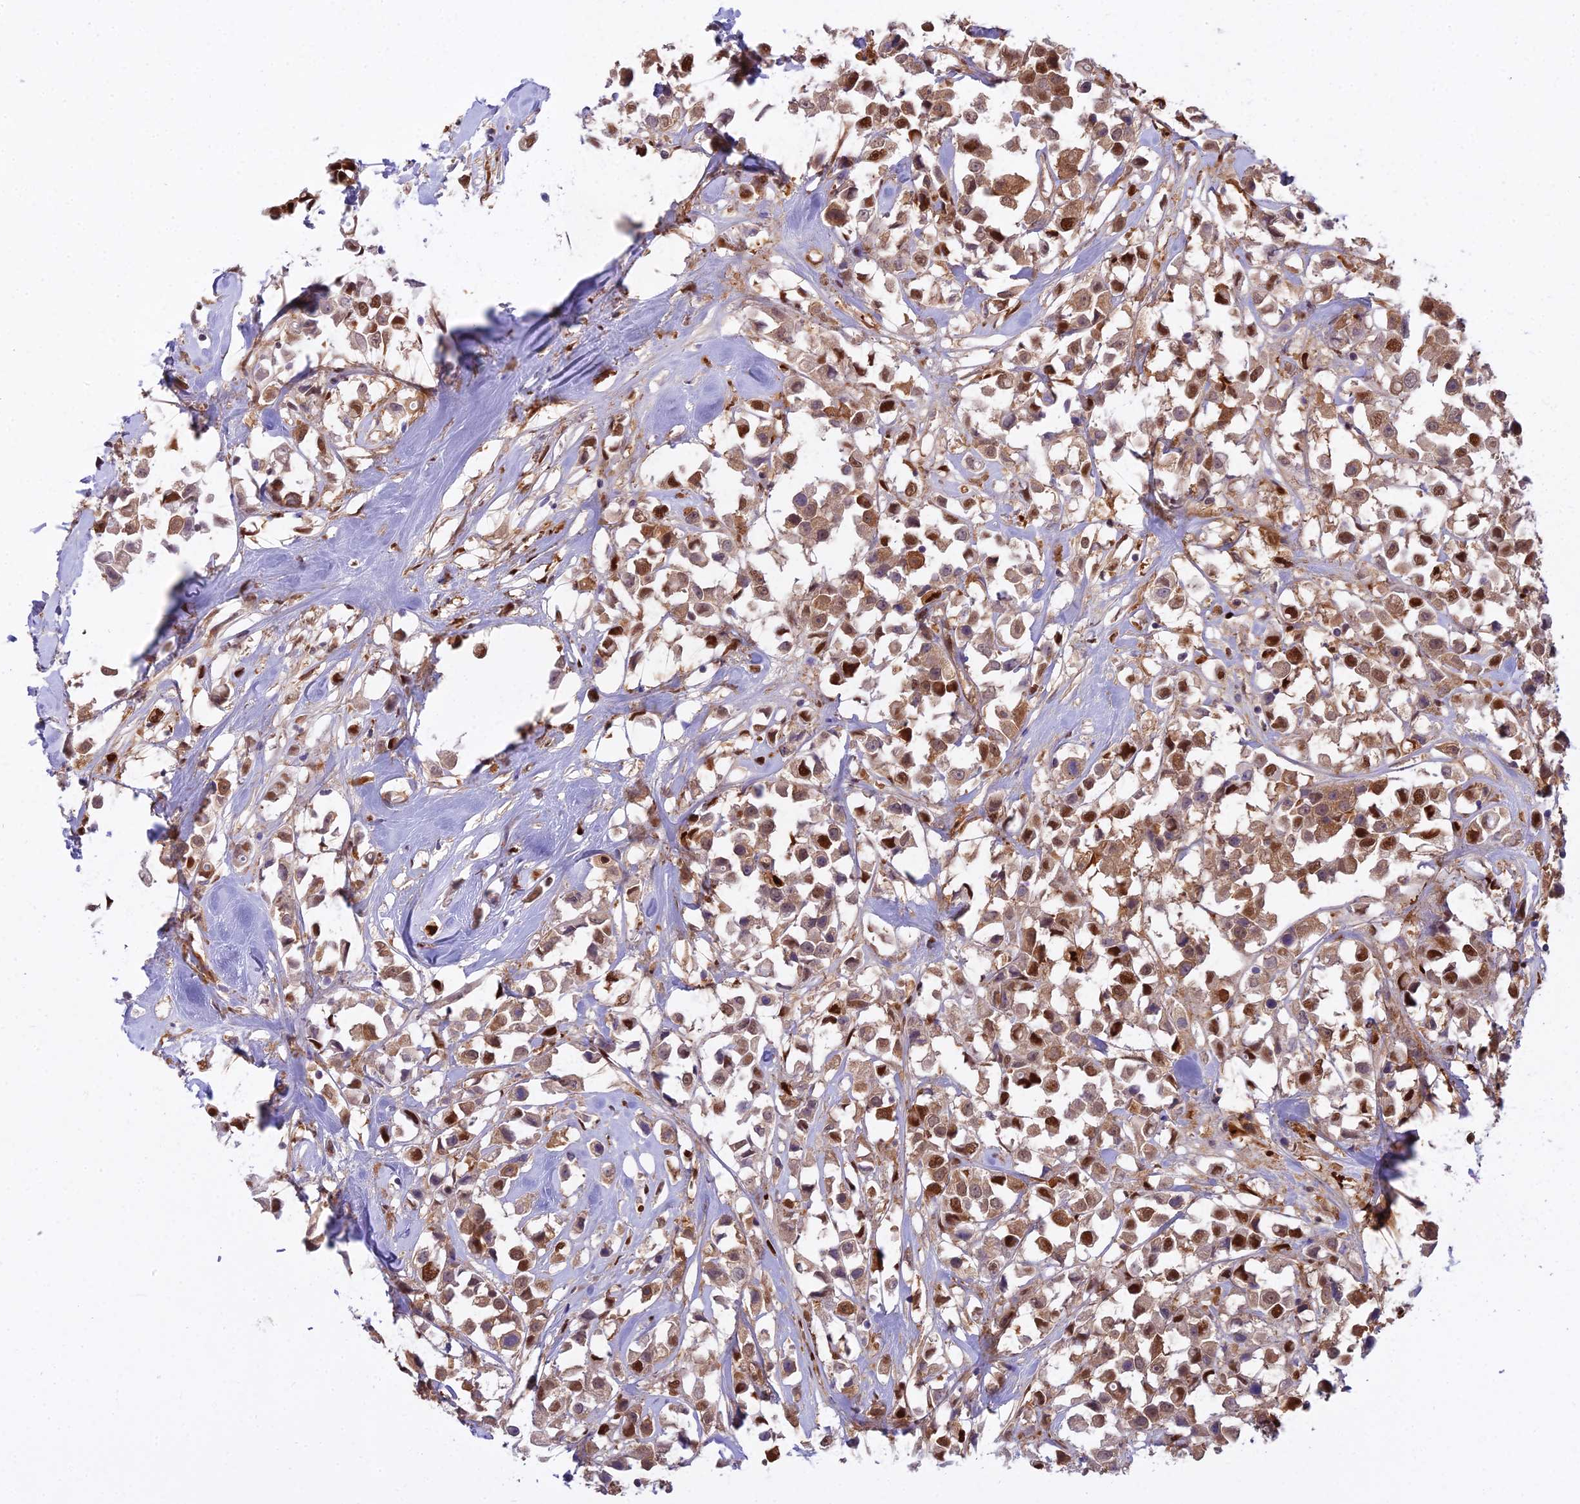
{"staining": {"intensity": "strong", "quantity": ">75%", "location": "cytoplasmic/membranous,nuclear"}, "tissue": "breast cancer", "cell_type": "Tumor cells", "image_type": "cancer", "snomed": [{"axis": "morphology", "description": "Duct carcinoma"}, {"axis": "topography", "description": "Breast"}], "caption": "Breast infiltrating ductal carcinoma was stained to show a protein in brown. There is high levels of strong cytoplasmic/membranous and nuclear expression in about >75% of tumor cells.", "gene": "NPEPL1", "patient": {"sex": "female", "age": 61}}